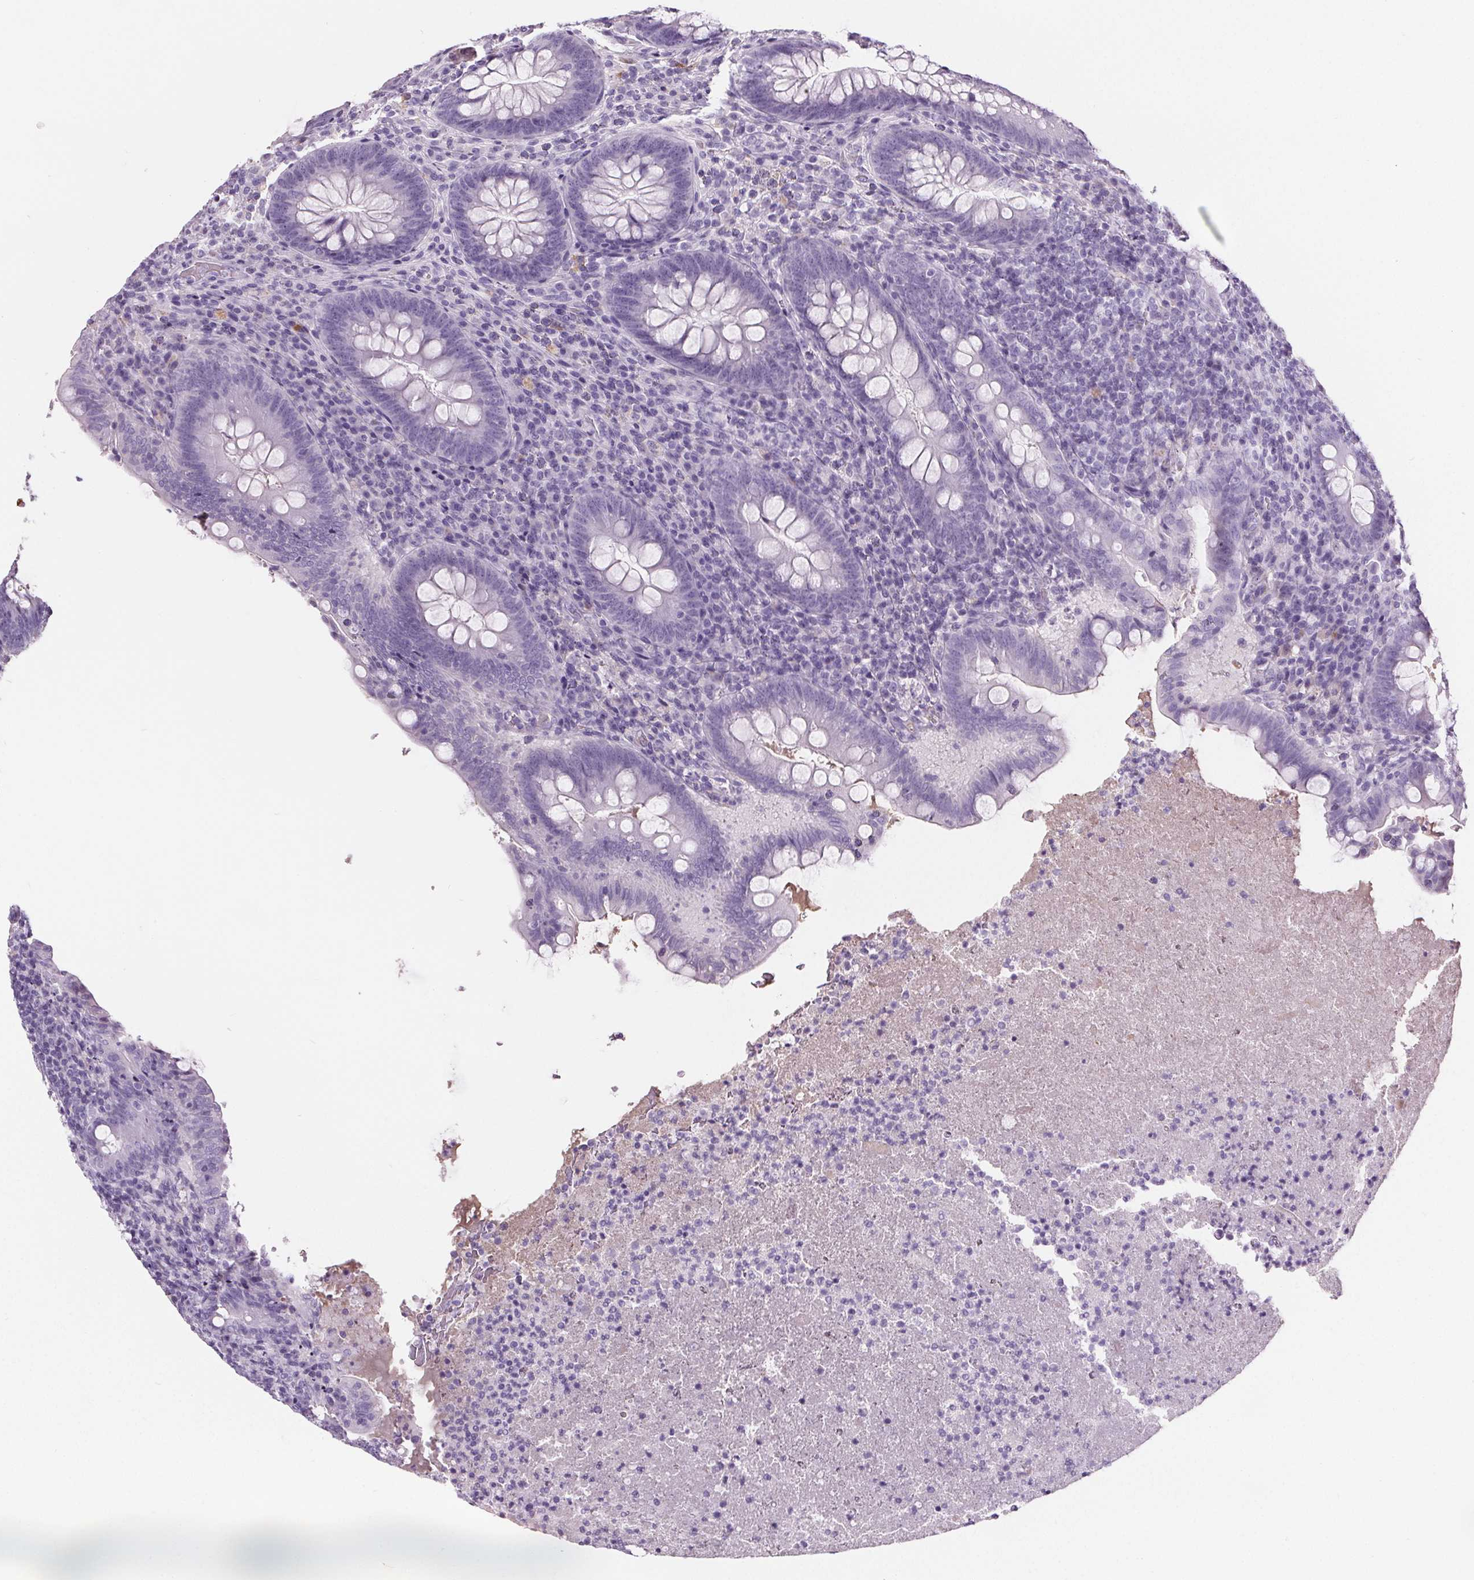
{"staining": {"intensity": "negative", "quantity": "none", "location": "none"}, "tissue": "appendix", "cell_type": "Glandular cells", "image_type": "normal", "snomed": [{"axis": "morphology", "description": "Normal tissue, NOS"}, {"axis": "topography", "description": "Appendix"}], "caption": "This is a histopathology image of immunohistochemistry staining of unremarkable appendix, which shows no positivity in glandular cells. (DAB immunohistochemistry (IHC) with hematoxylin counter stain).", "gene": "CD5L", "patient": {"sex": "male", "age": 47}}